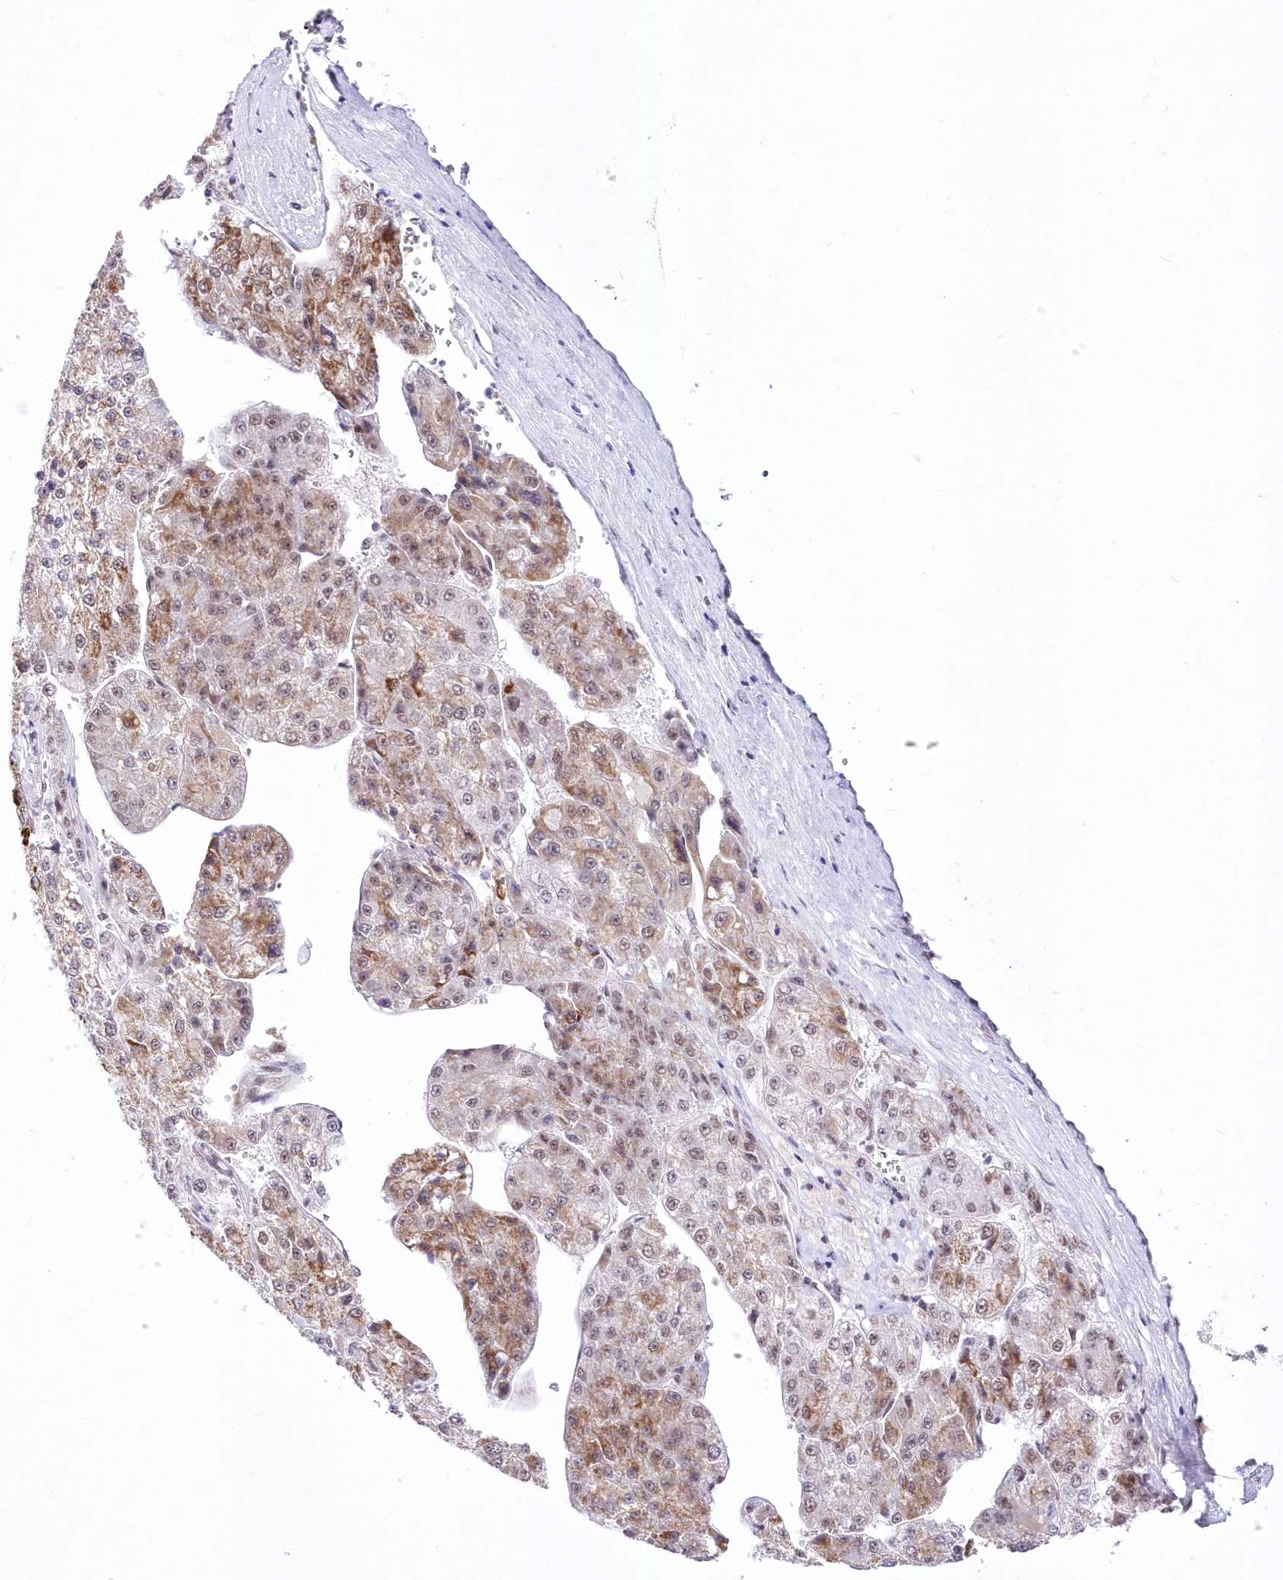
{"staining": {"intensity": "moderate", "quantity": "25%-75%", "location": "cytoplasmic/membranous"}, "tissue": "liver cancer", "cell_type": "Tumor cells", "image_type": "cancer", "snomed": [{"axis": "morphology", "description": "Carcinoma, Hepatocellular, NOS"}, {"axis": "topography", "description": "Liver"}], "caption": "Tumor cells exhibit medium levels of moderate cytoplasmic/membranous expression in approximately 25%-75% of cells in human liver cancer.", "gene": "NSUN2", "patient": {"sex": "female", "age": 73}}